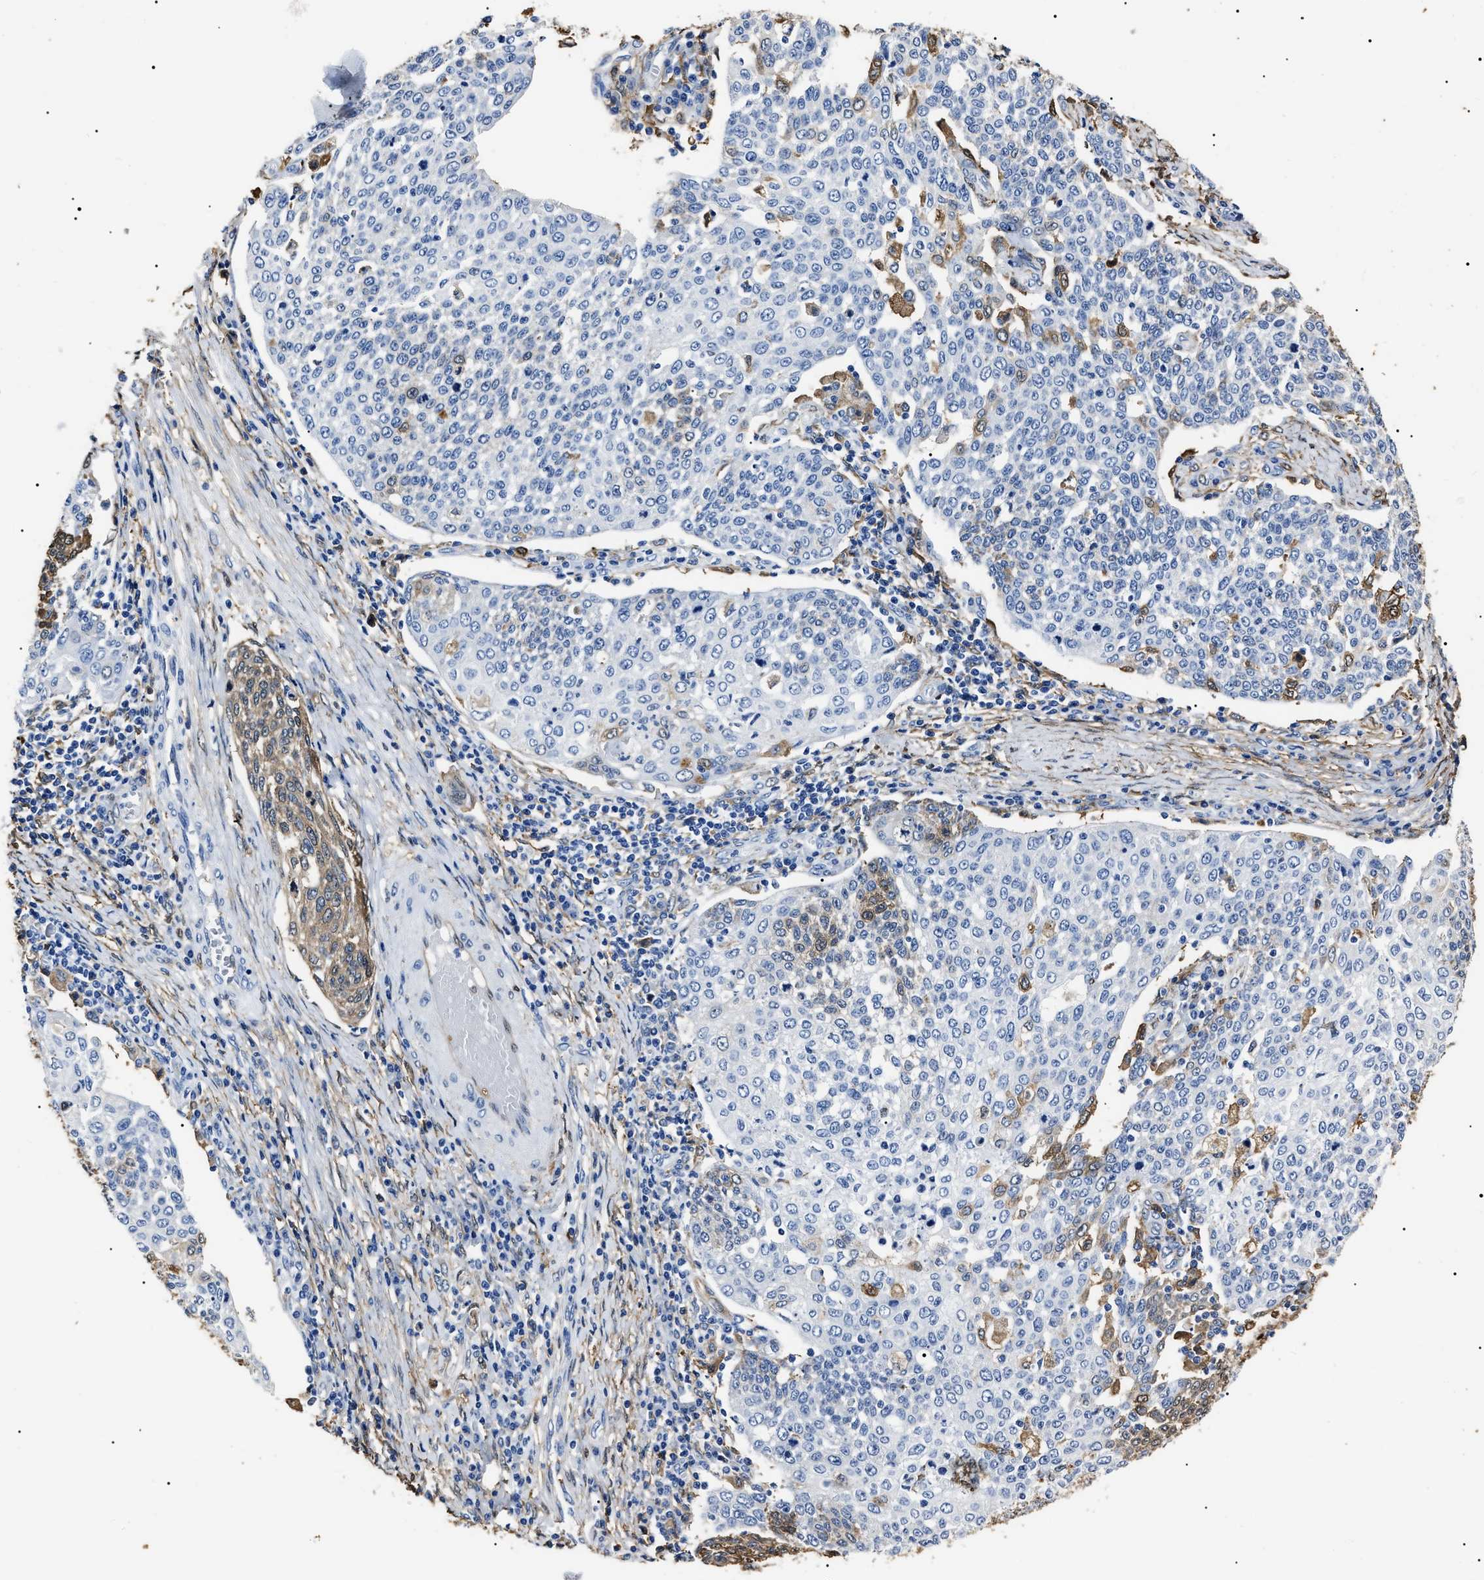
{"staining": {"intensity": "moderate", "quantity": "<25%", "location": "cytoplasmic/membranous"}, "tissue": "cervical cancer", "cell_type": "Tumor cells", "image_type": "cancer", "snomed": [{"axis": "morphology", "description": "Squamous cell carcinoma, NOS"}, {"axis": "topography", "description": "Cervix"}], "caption": "Human cervical cancer stained with a protein marker shows moderate staining in tumor cells.", "gene": "ALDH1A1", "patient": {"sex": "female", "age": 34}}